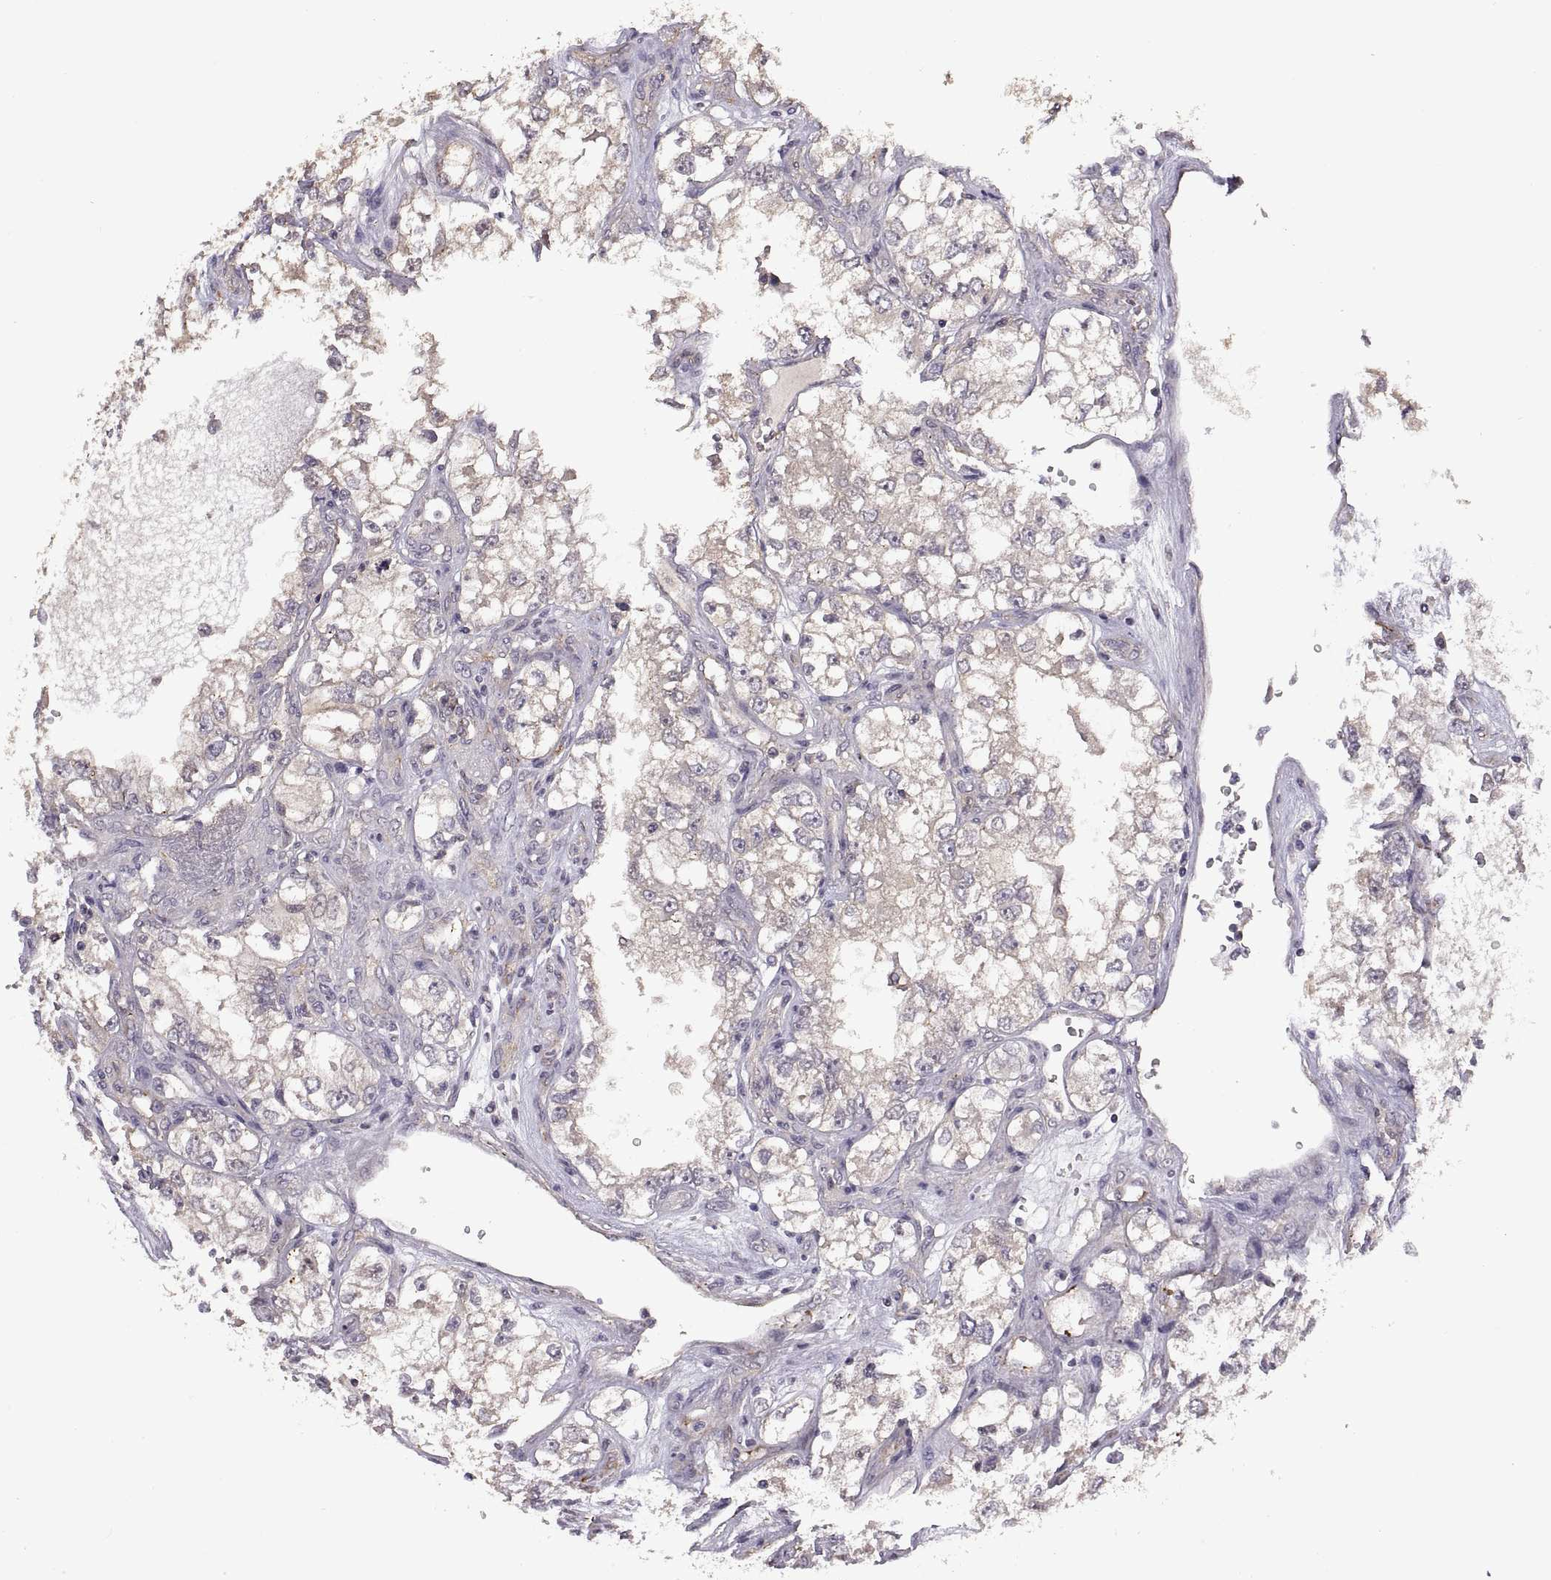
{"staining": {"intensity": "negative", "quantity": "none", "location": "none"}, "tissue": "renal cancer", "cell_type": "Tumor cells", "image_type": "cancer", "snomed": [{"axis": "morphology", "description": "Adenocarcinoma, NOS"}, {"axis": "topography", "description": "Kidney"}], "caption": "Tumor cells are negative for protein expression in human renal adenocarcinoma.", "gene": "NMNAT2", "patient": {"sex": "female", "age": 59}}